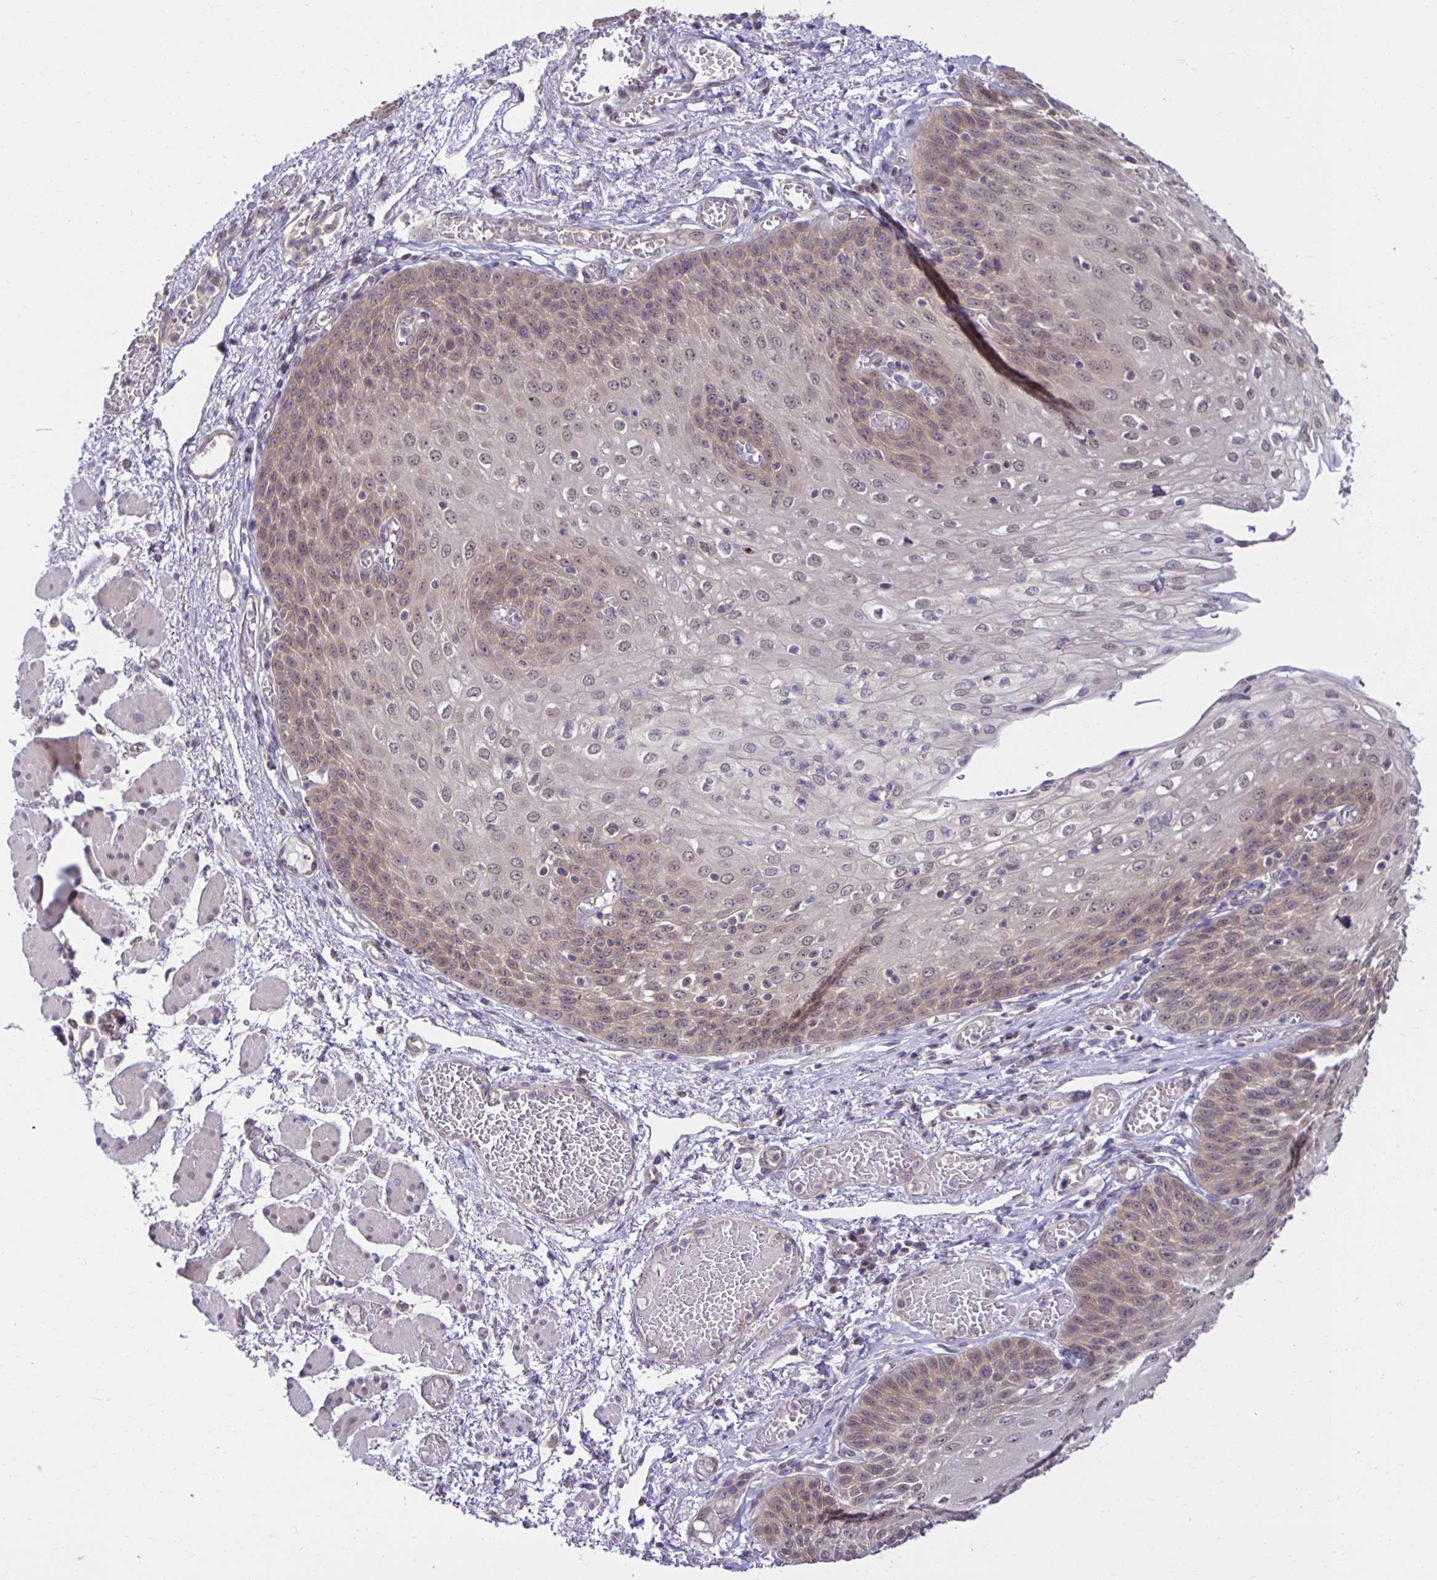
{"staining": {"intensity": "moderate", "quantity": "25%-75%", "location": "cytoplasmic/membranous"}, "tissue": "esophagus", "cell_type": "Squamous epithelial cells", "image_type": "normal", "snomed": [{"axis": "morphology", "description": "Normal tissue, NOS"}, {"axis": "morphology", "description": "Adenocarcinoma, NOS"}, {"axis": "topography", "description": "Esophagus"}], "caption": "Immunohistochemistry staining of unremarkable esophagus, which shows medium levels of moderate cytoplasmic/membranous expression in approximately 25%-75% of squamous epithelial cells indicating moderate cytoplasmic/membranous protein staining. The staining was performed using DAB (3,3'-diaminobenzidine) (brown) for protein detection and nuclei were counterstained in hematoxylin (blue).", "gene": "MIEN1", "patient": {"sex": "male", "age": 81}}